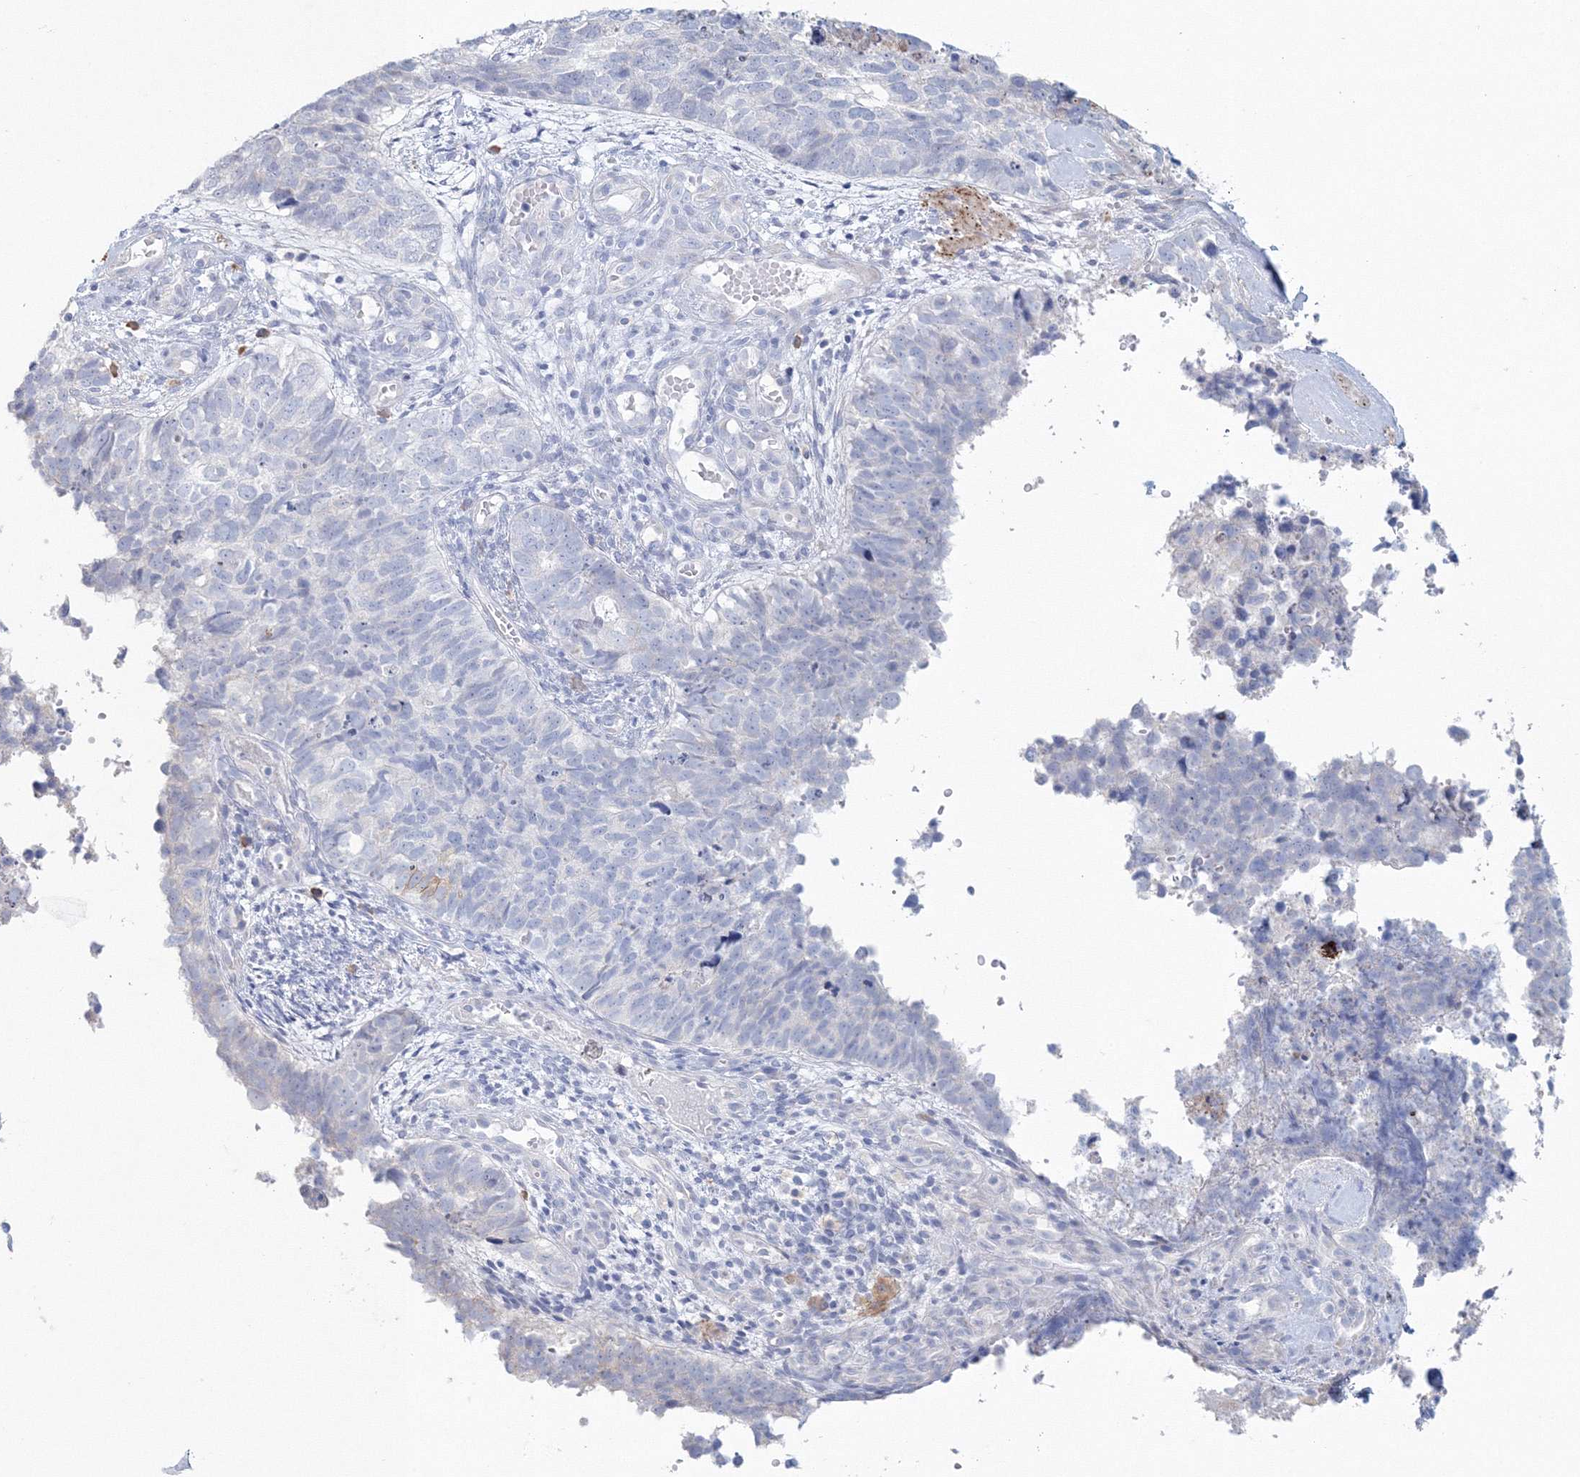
{"staining": {"intensity": "negative", "quantity": "none", "location": "none"}, "tissue": "cervical cancer", "cell_type": "Tumor cells", "image_type": "cancer", "snomed": [{"axis": "morphology", "description": "Squamous cell carcinoma, NOS"}, {"axis": "topography", "description": "Cervix"}], "caption": "IHC photomicrograph of human squamous cell carcinoma (cervical) stained for a protein (brown), which shows no expression in tumor cells.", "gene": "VSIG1", "patient": {"sex": "female", "age": 63}}